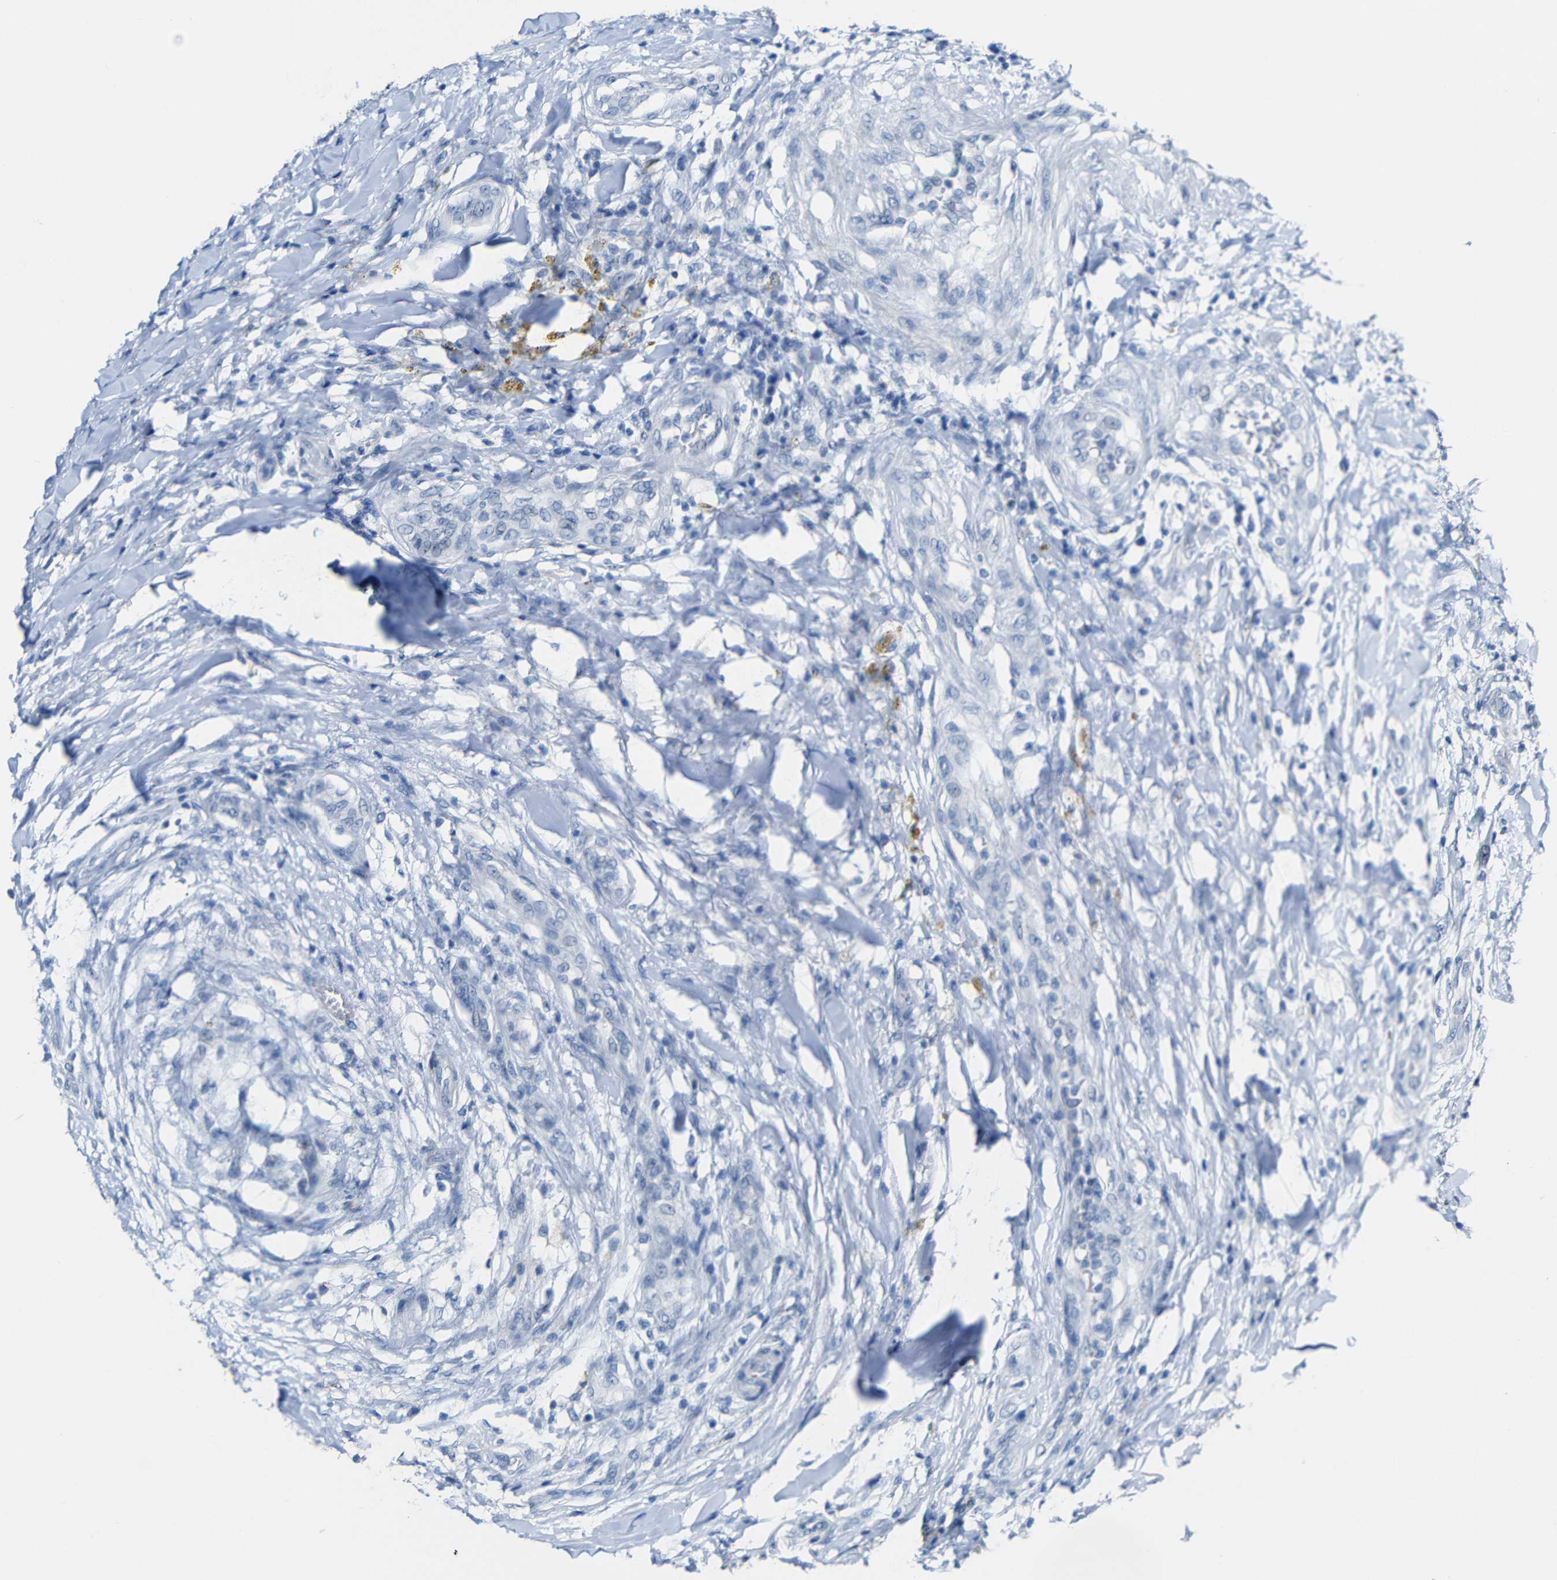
{"staining": {"intensity": "negative", "quantity": "none", "location": "none"}, "tissue": "testis cancer", "cell_type": "Tumor cells", "image_type": "cancer", "snomed": [{"axis": "morphology", "description": "Seminoma, NOS"}, {"axis": "topography", "description": "Testis"}], "caption": "This histopathology image is of testis cancer (seminoma) stained with immunohistochemistry to label a protein in brown with the nuclei are counter-stained blue. There is no positivity in tumor cells.", "gene": "C15orf48", "patient": {"sex": "male", "age": 59}}